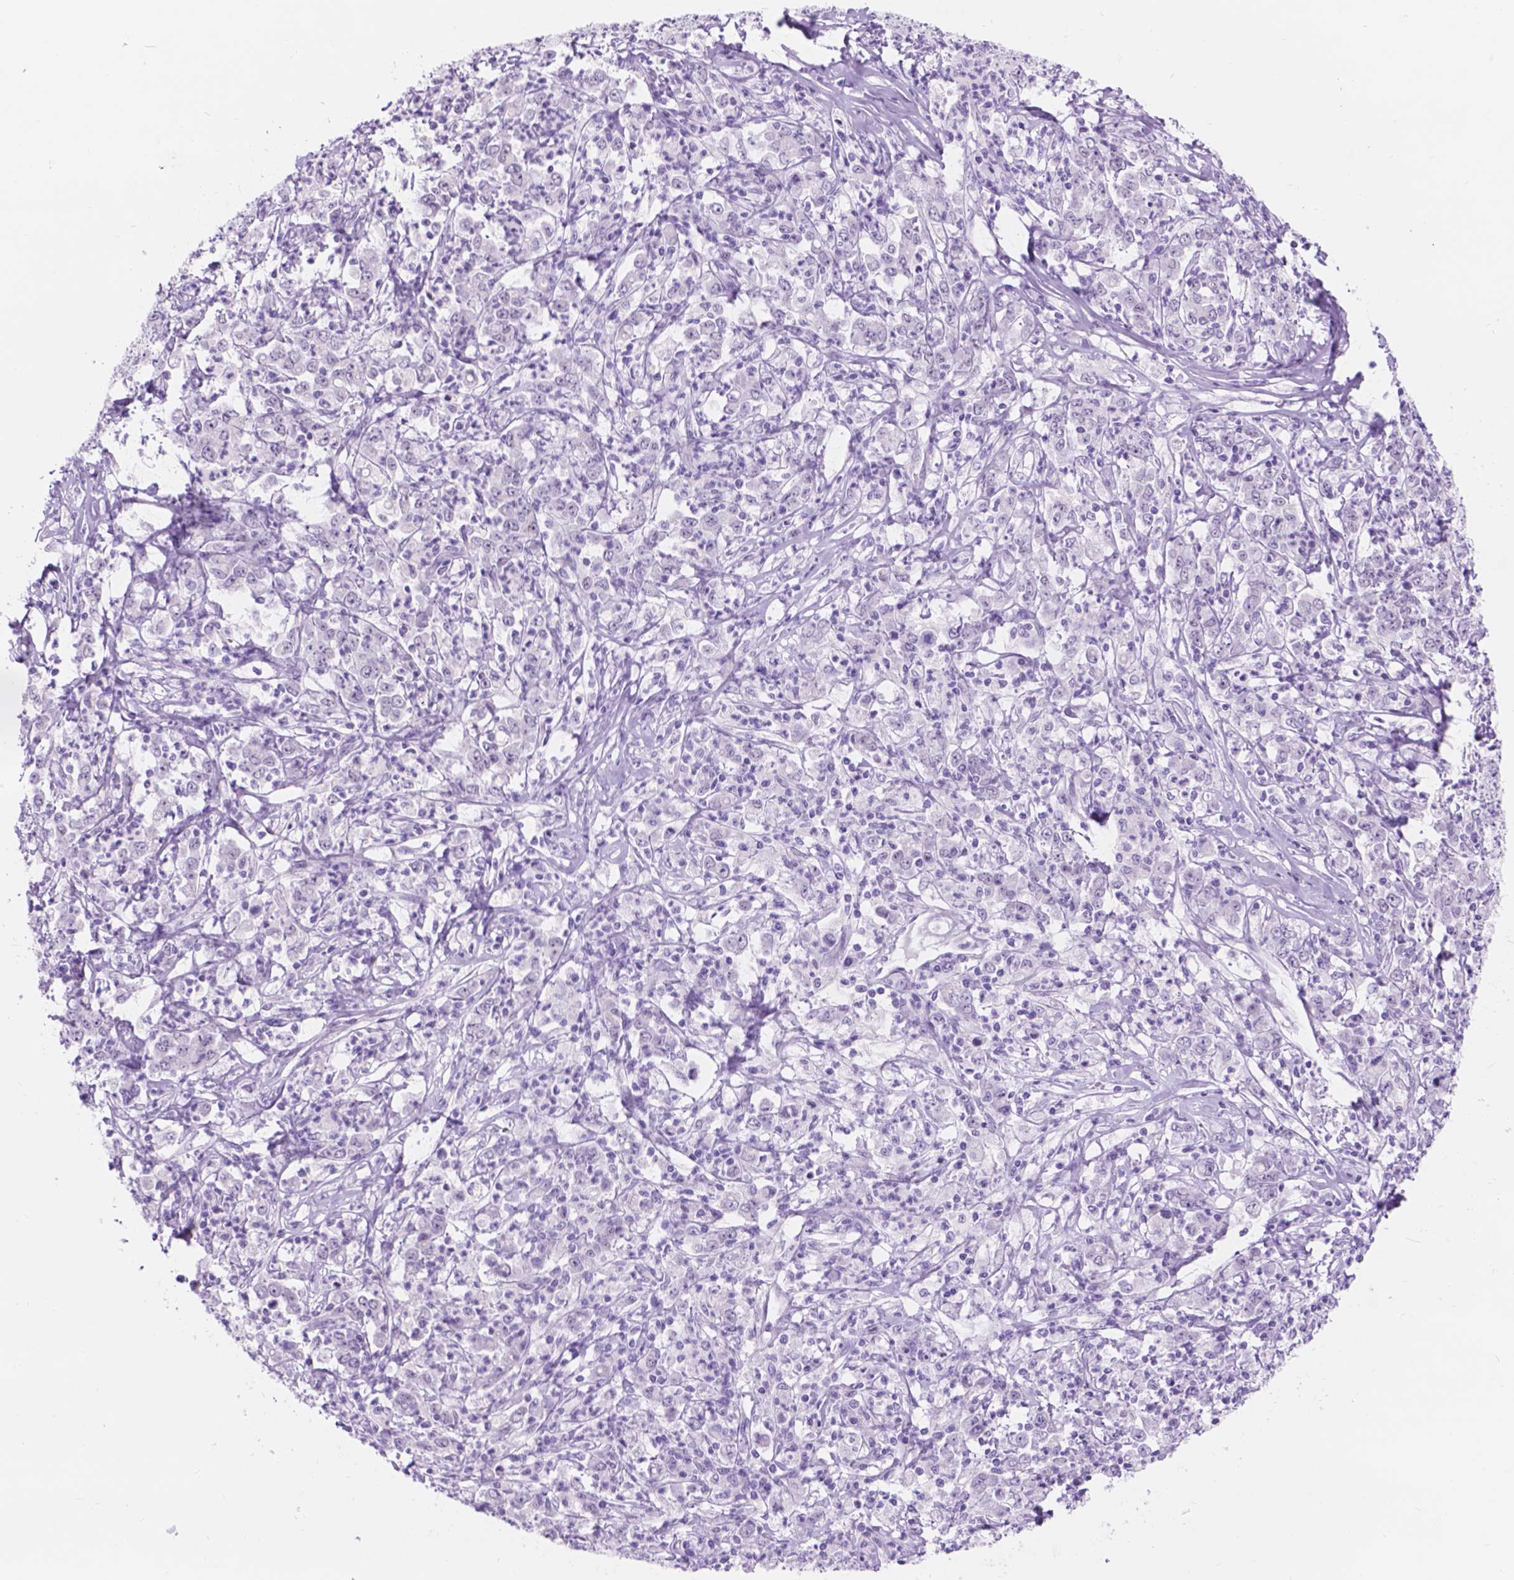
{"staining": {"intensity": "negative", "quantity": "none", "location": "none"}, "tissue": "stomach cancer", "cell_type": "Tumor cells", "image_type": "cancer", "snomed": [{"axis": "morphology", "description": "Adenocarcinoma, NOS"}, {"axis": "topography", "description": "Stomach, lower"}], "caption": "An immunohistochemistry (IHC) histopathology image of adenocarcinoma (stomach) is shown. There is no staining in tumor cells of adenocarcinoma (stomach).", "gene": "DCC", "patient": {"sex": "female", "age": 71}}